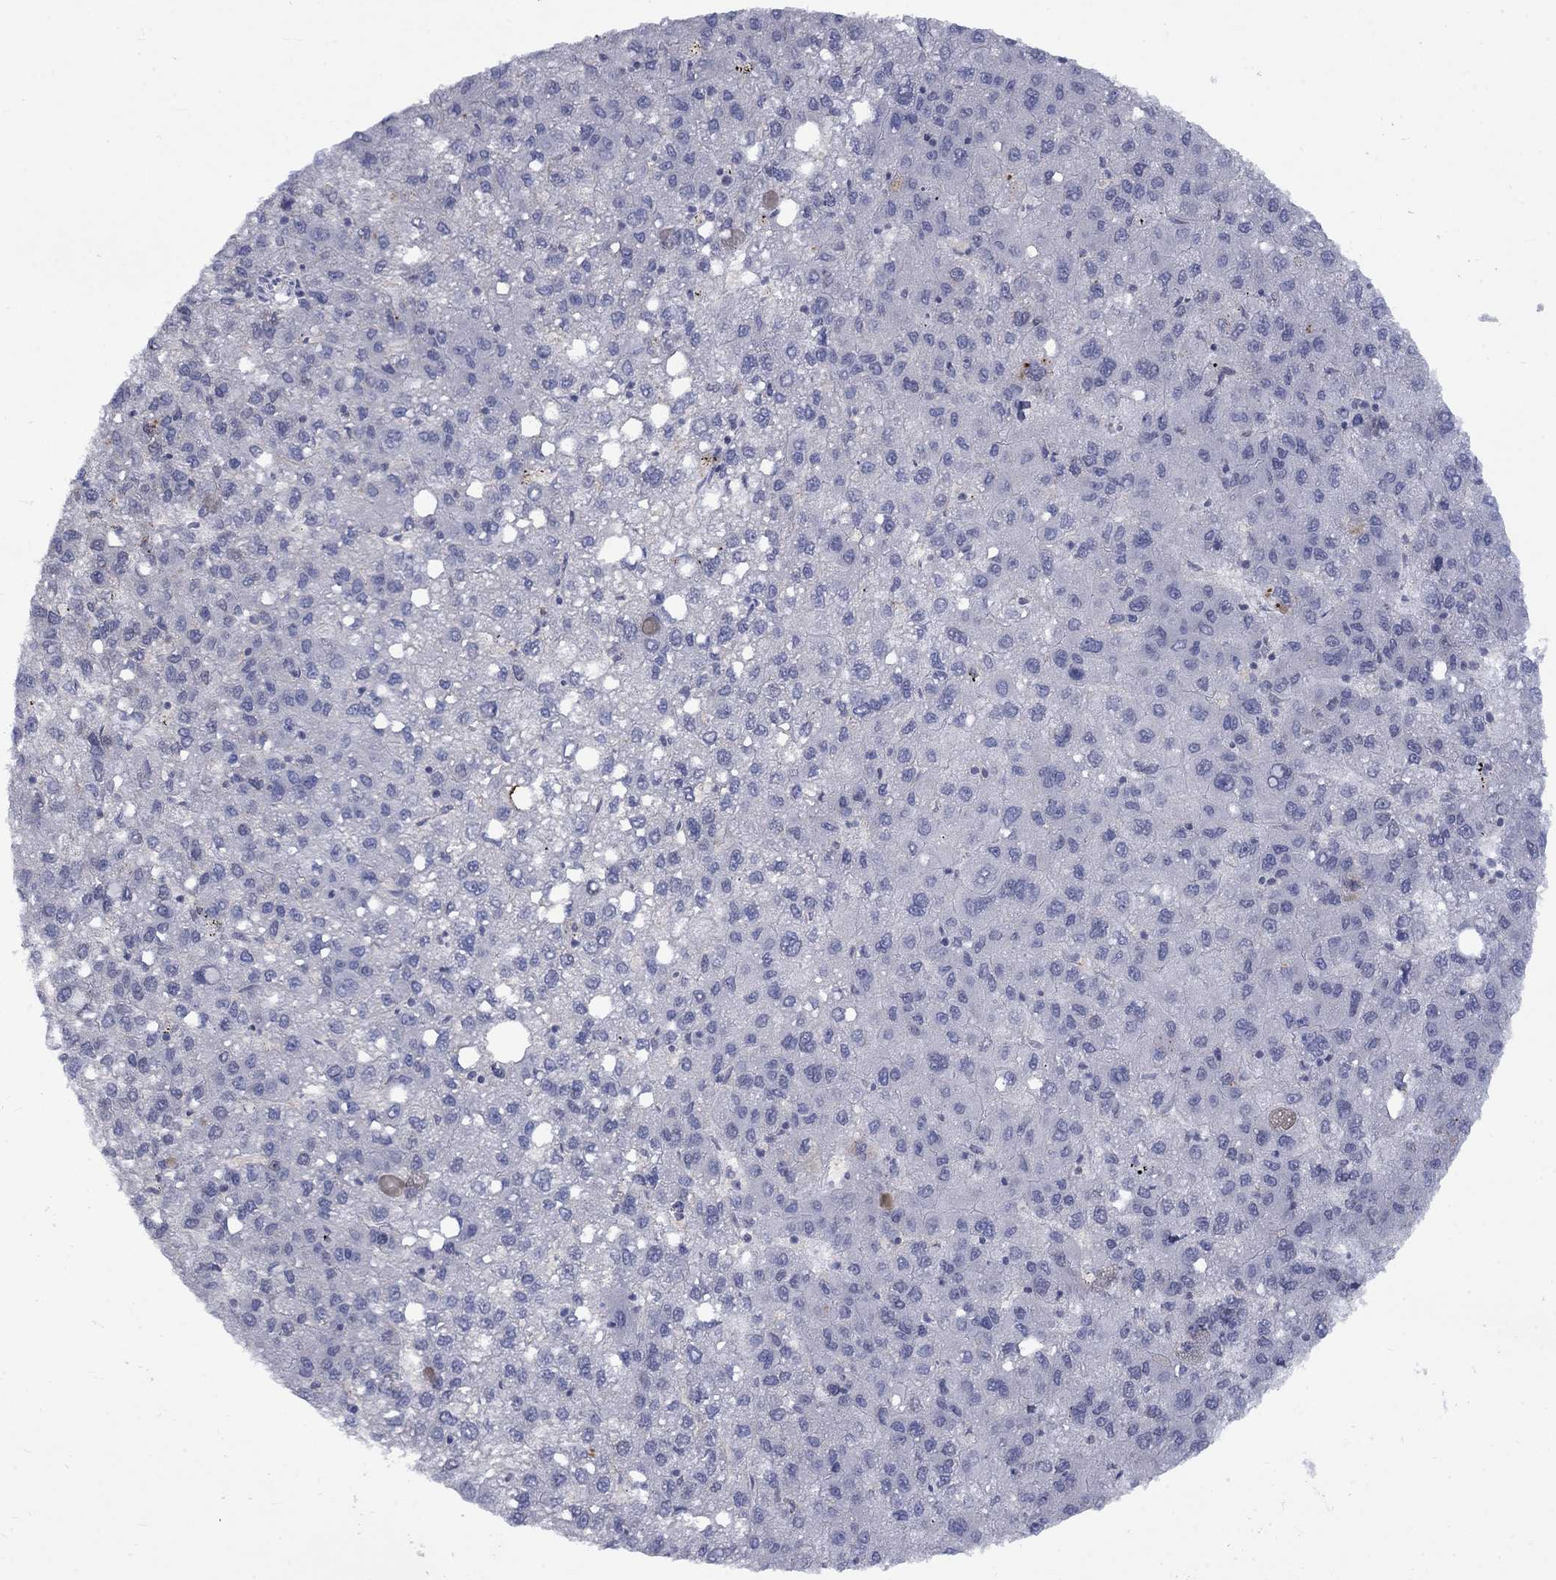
{"staining": {"intensity": "negative", "quantity": "none", "location": "none"}, "tissue": "liver cancer", "cell_type": "Tumor cells", "image_type": "cancer", "snomed": [{"axis": "morphology", "description": "Carcinoma, Hepatocellular, NOS"}, {"axis": "topography", "description": "Liver"}], "caption": "The IHC micrograph has no significant staining in tumor cells of hepatocellular carcinoma (liver) tissue. (DAB (3,3'-diaminobenzidine) immunohistochemistry, high magnification).", "gene": "NSMF", "patient": {"sex": "female", "age": 82}}